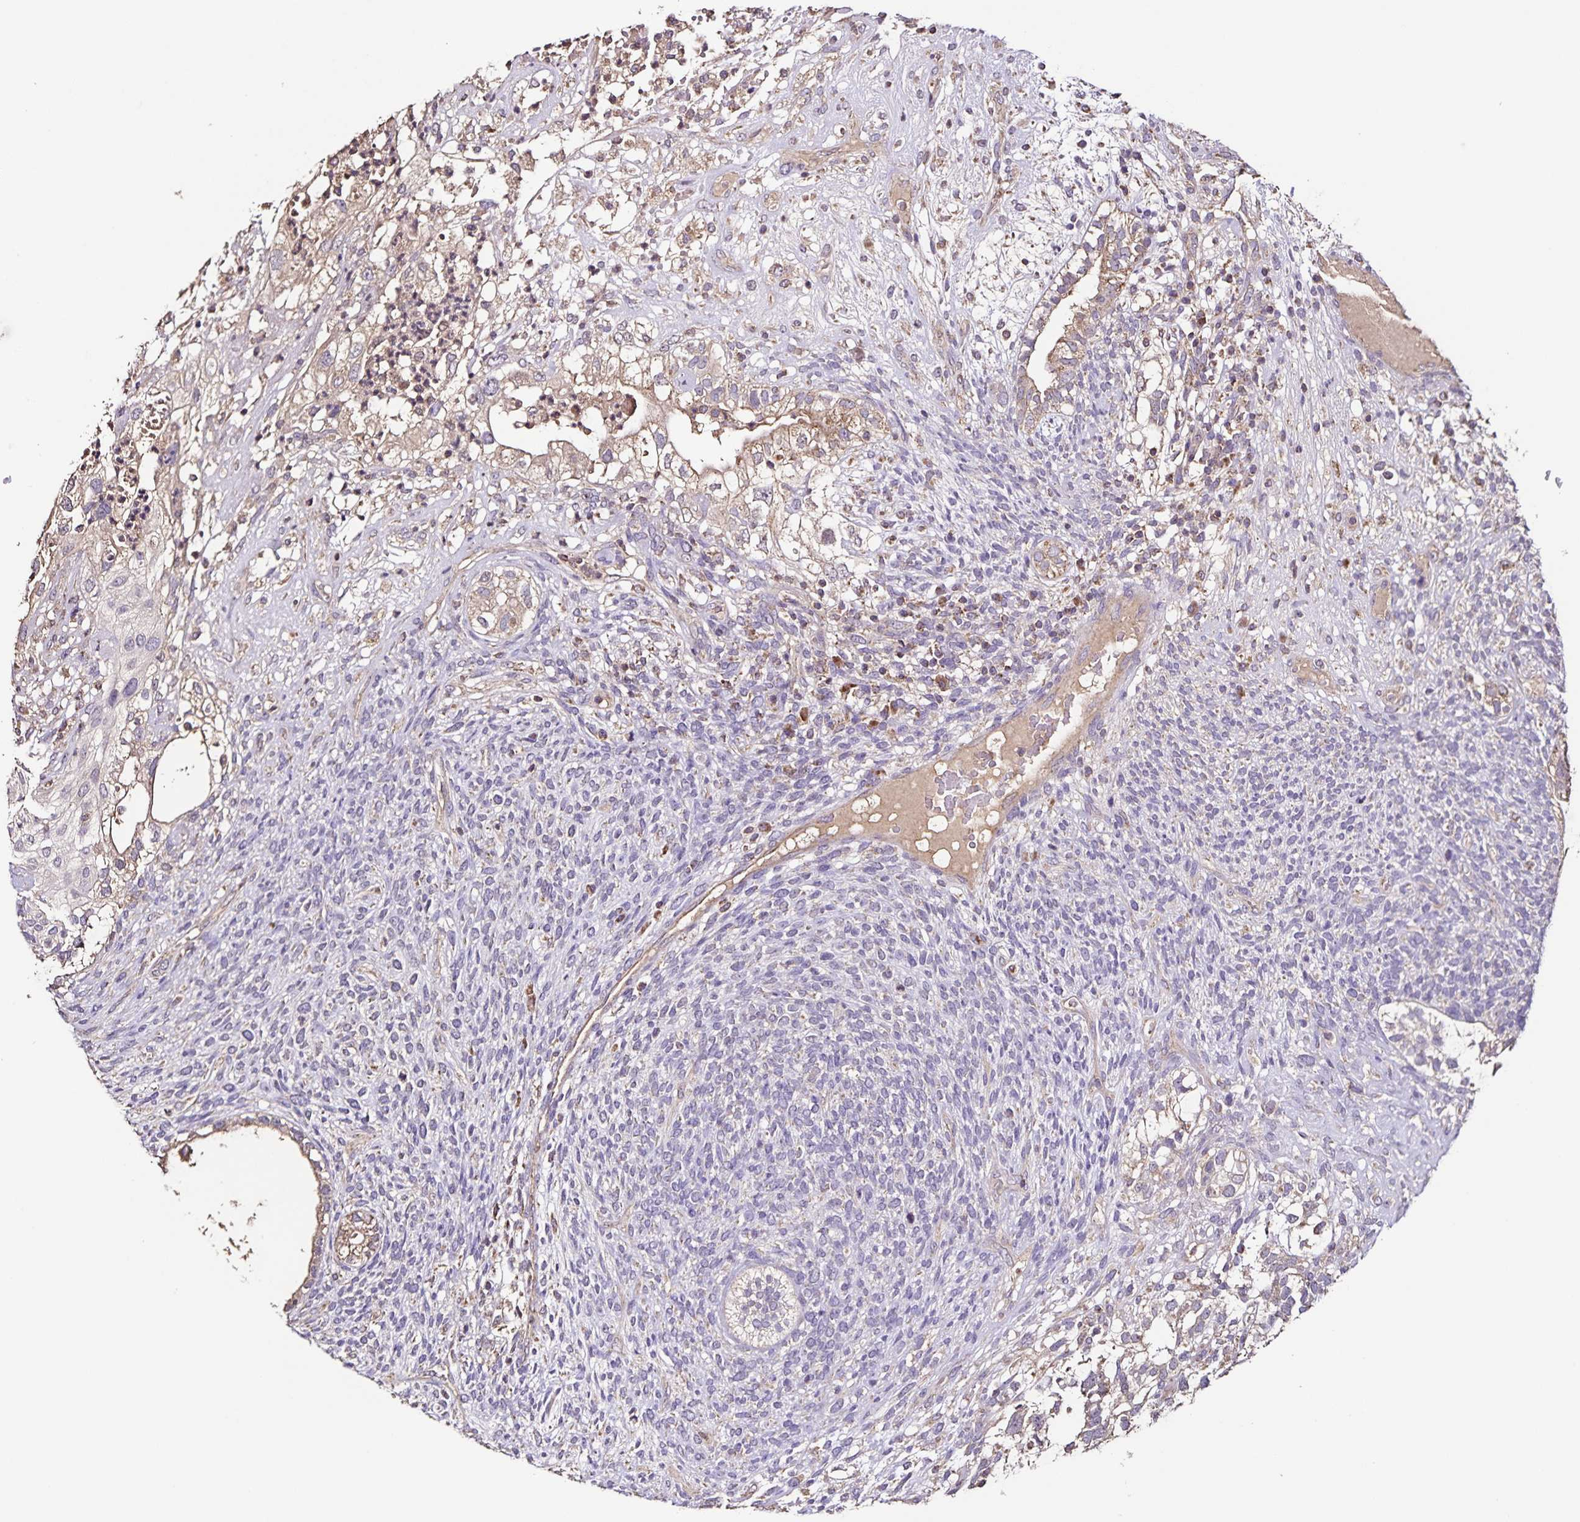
{"staining": {"intensity": "weak", "quantity": "25%-75%", "location": "cytoplasmic/membranous"}, "tissue": "testis cancer", "cell_type": "Tumor cells", "image_type": "cancer", "snomed": [{"axis": "morphology", "description": "Seminoma, NOS"}, {"axis": "morphology", "description": "Carcinoma, Embryonal, NOS"}, {"axis": "topography", "description": "Testis"}], "caption": "Immunohistochemistry (DAB (3,3'-diaminobenzidine)) staining of testis cancer (embryonal carcinoma) exhibits weak cytoplasmic/membranous protein expression in about 25%-75% of tumor cells.", "gene": "MAN1A1", "patient": {"sex": "male", "age": 41}}